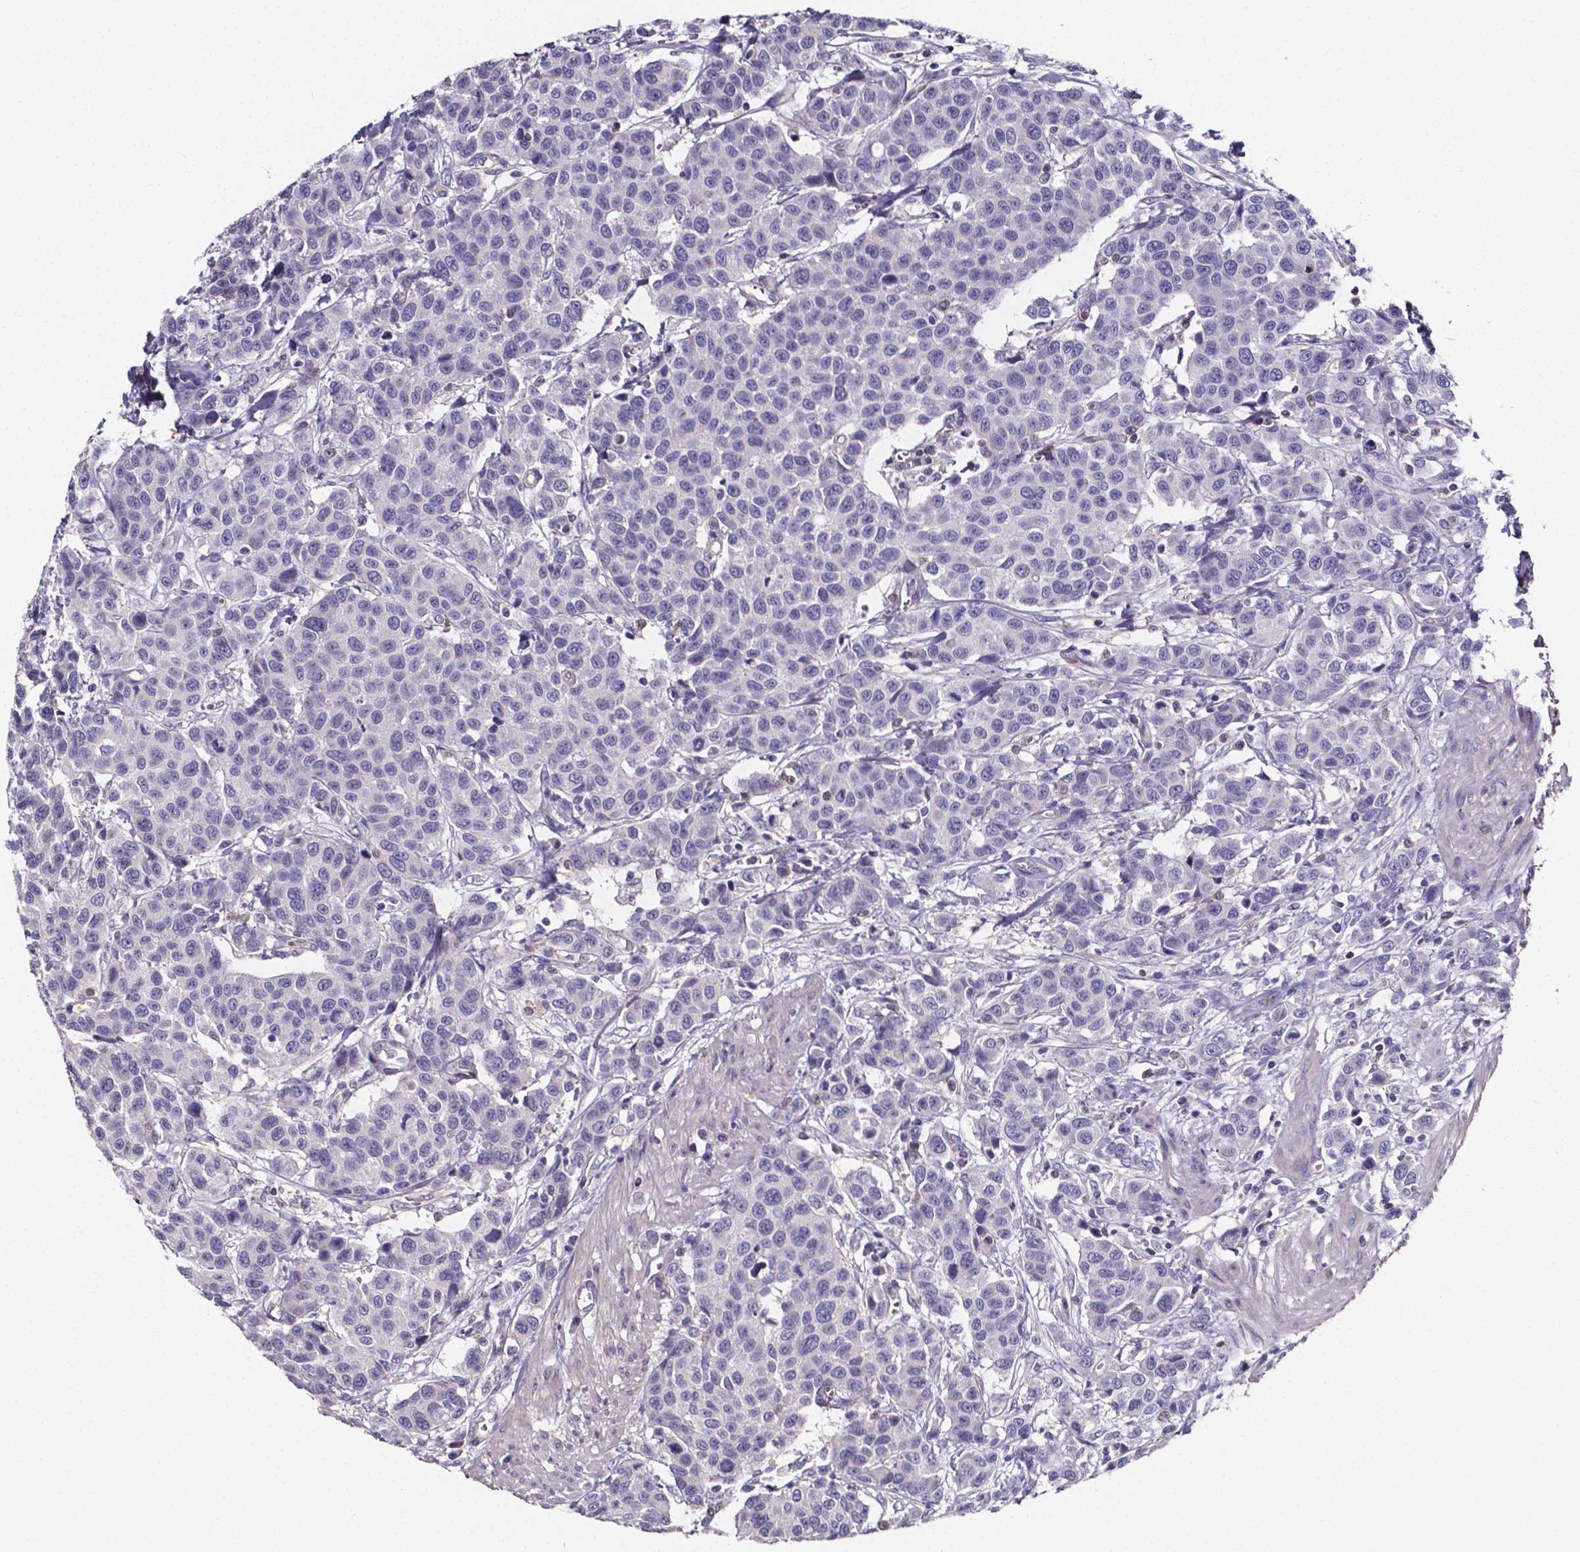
{"staining": {"intensity": "negative", "quantity": "none", "location": "none"}, "tissue": "urothelial cancer", "cell_type": "Tumor cells", "image_type": "cancer", "snomed": [{"axis": "morphology", "description": "Urothelial carcinoma, High grade"}, {"axis": "topography", "description": "Urinary bladder"}], "caption": "IHC image of high-grade urothelial carcinoma stained for a protein (brown), which exhibits no positivity in tumor cells.", "gene": "THEMIS", "patient": {"sex": "female", "age": 58}}